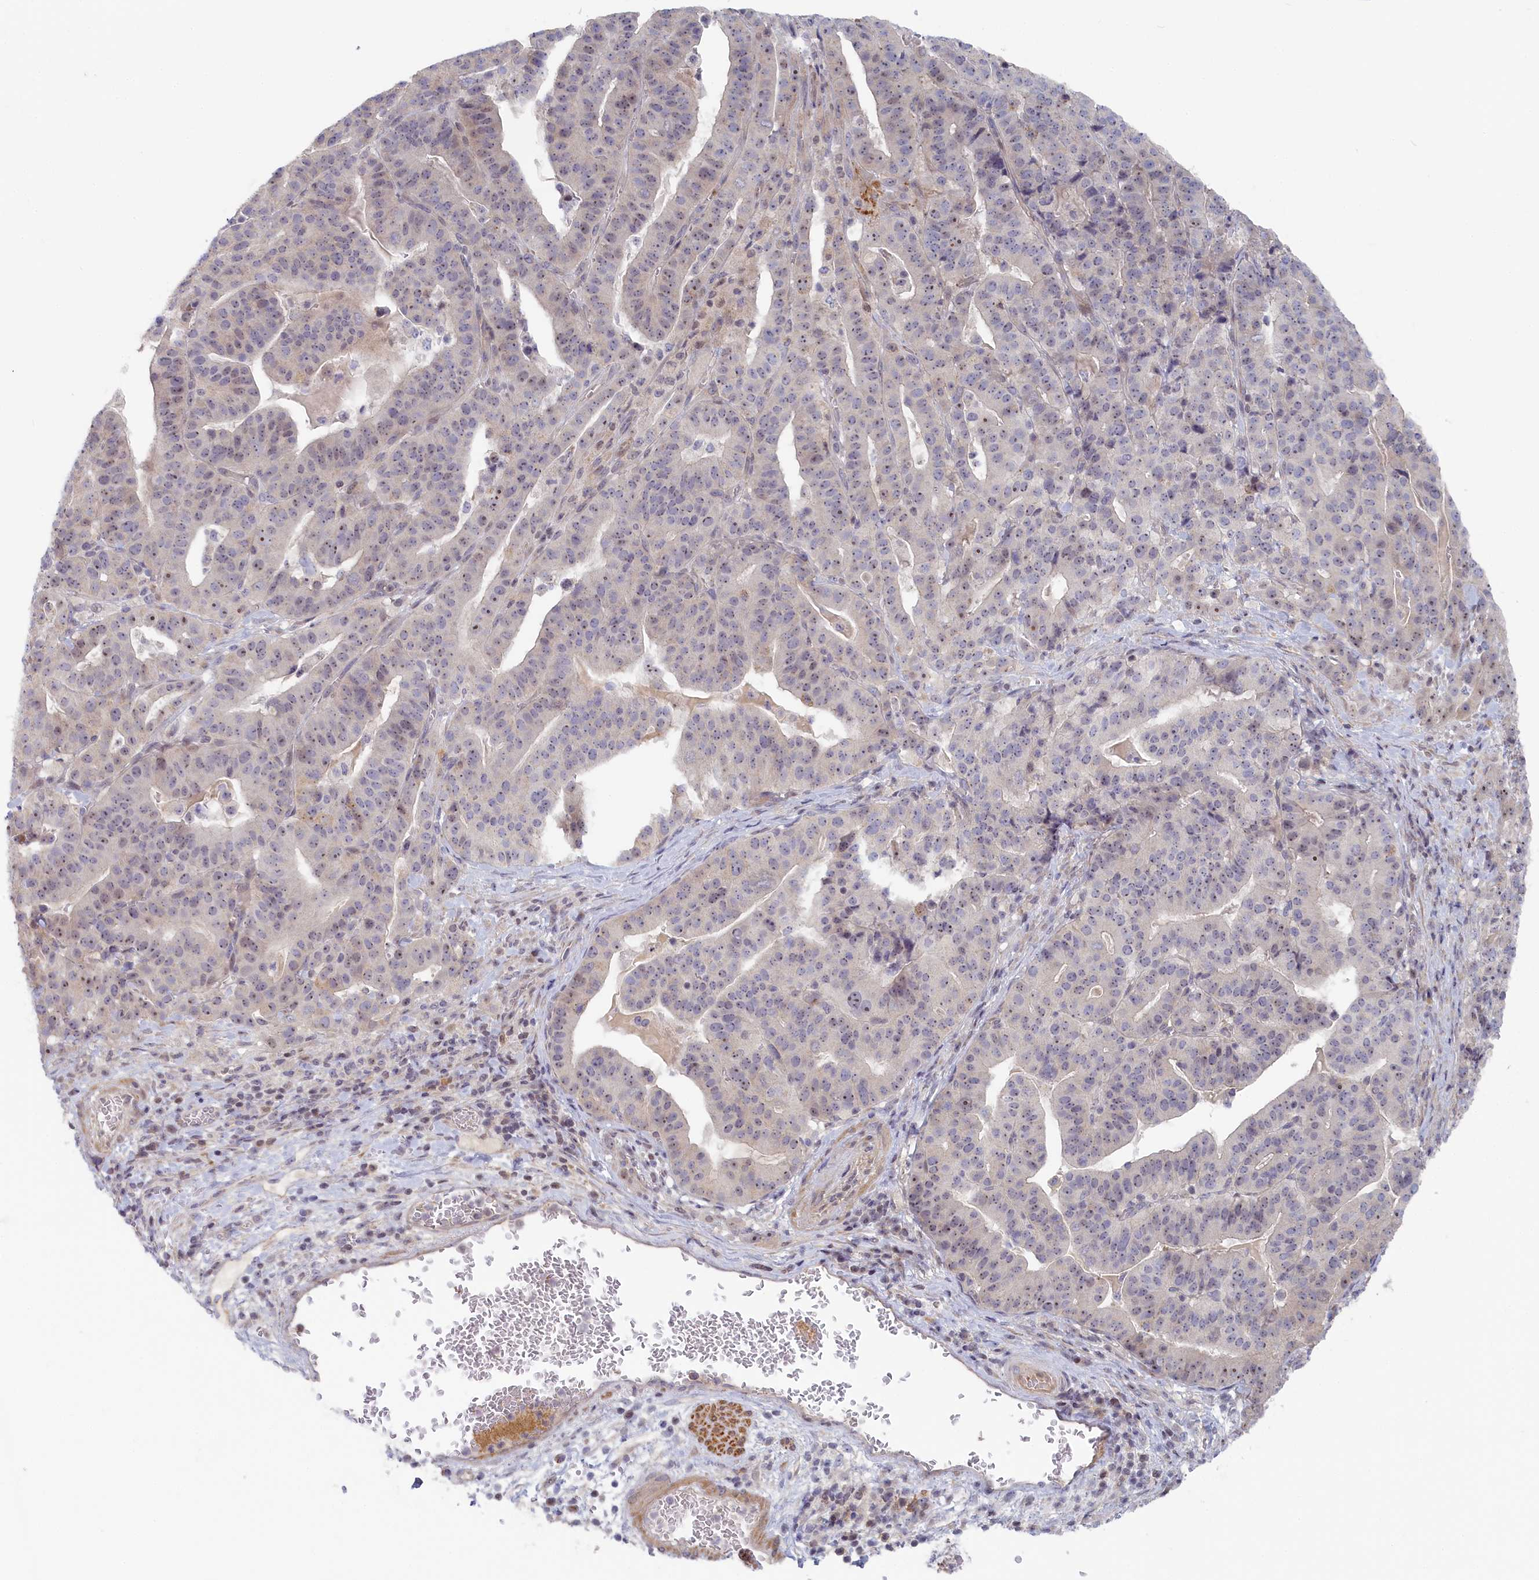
{"staining": {"intensity": "weak", "quantity": ">75%", "location": "nuclear"}, "tissue": "stomach cancer", "cell_type": "Tumor cells", "image_type": "cancer", "snomed": [{"axis": "morphology", "description": "Adenocarcinoma, NOS"}, {"axis": "topography", "description": "Stomach"}], "caption": "A low amount of weak nuclear staining is present in approximately >75% of tumor cells in stomach adenocarcinoma tissue.", "gene": "INTS4", "patient": {"sex": "male", "age": 48}}